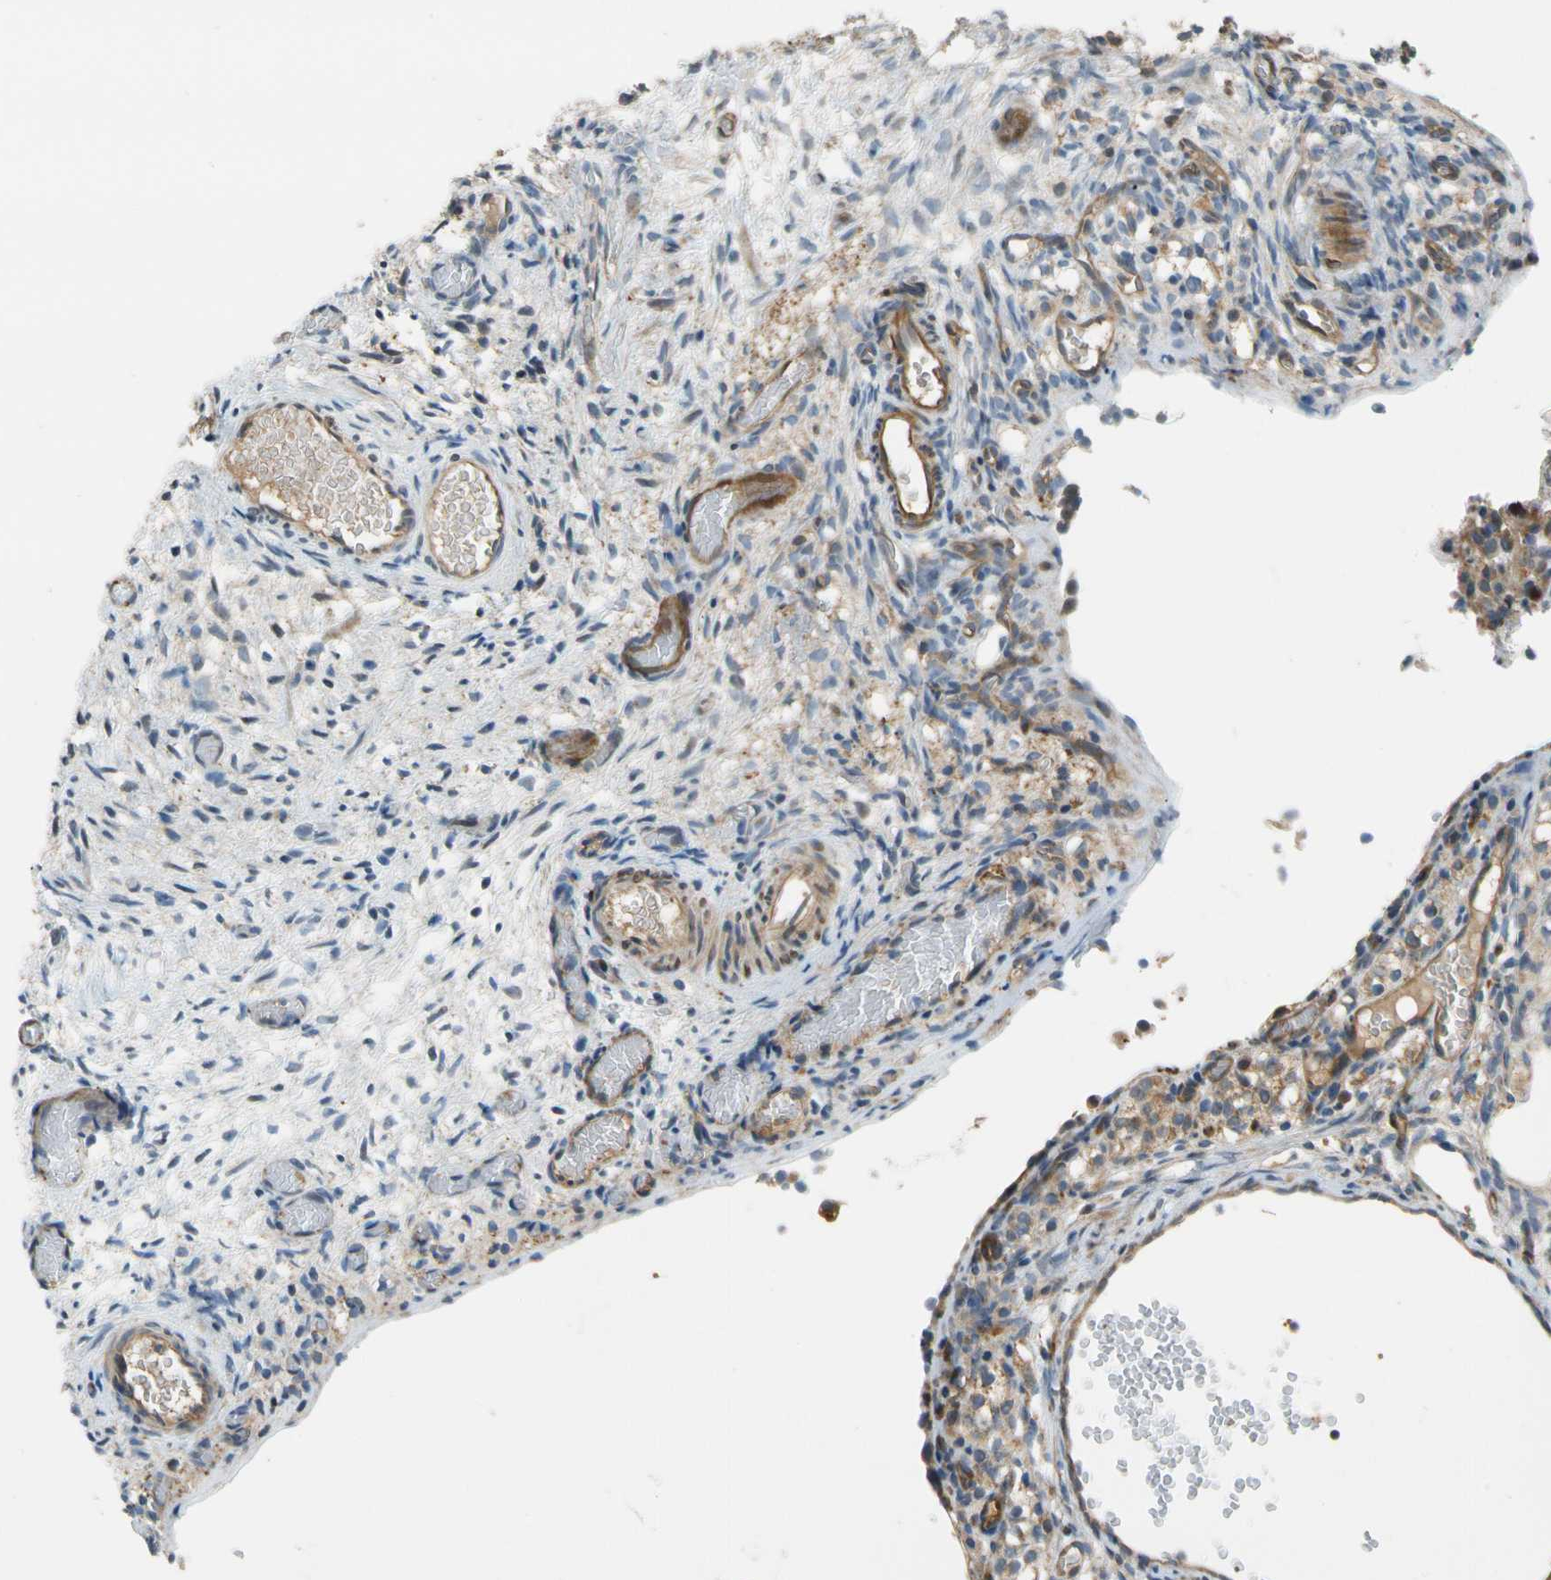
{"staining": {"intensity": "weak", "quantity": "25%-75%", "location": "cytoplasmic/membranous"}, "tissue": "ovary", "cell_type": "Ovarian stroma cells", "image_type": "normal", "snomed": [{"axis": "morphology", "description": "Normal tissue, NOS"}, {"axis": "topography", "description": "Ovary"}], "caption": "High-power microscopy captured an IHC image of unremarkable ovary, revealing weak cytoplasmic/membranous expression in approximately 25%-75% of ovarian stroma cells.", "gene": "PARP14", "patient": {"sex": "female", "age": 35}}